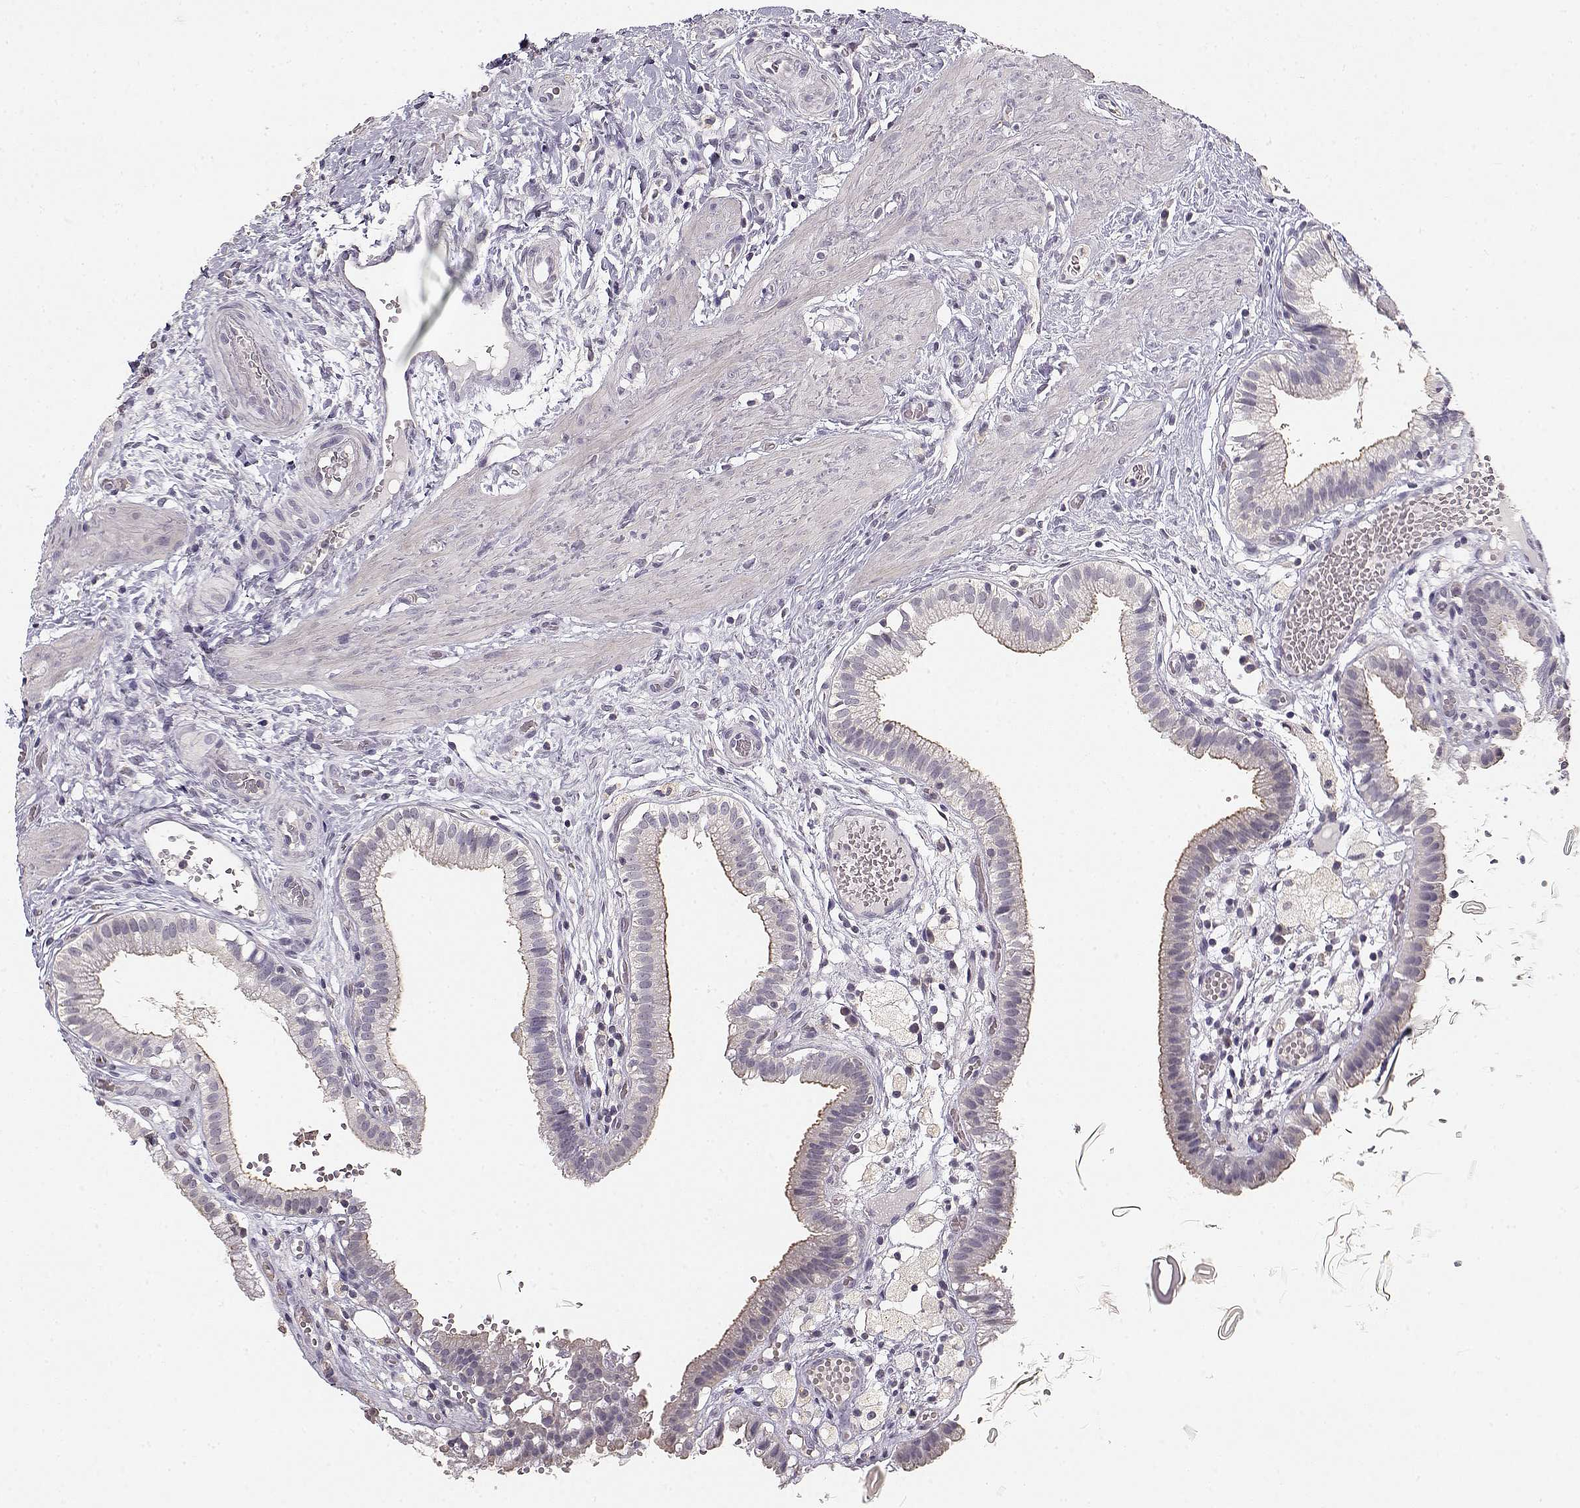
{"staining": {"intensity": "moderate", "quantity": "<25%", "location": "cytoplasmic/membranous"}, "tissue": "gallbladder", "cell_type": "Glandular cells", "image_type": "normal", "snomed": [{"axis": "morphology", "description": "Normal tissue, NOS"}, {"axis": "topography", "description": "Gallbladder"}], "caption": "Gallbladder stained with DAB IHC displays low levels of moderate cytoplasmic/membranous positivity in approximately <25% of glandular cells. (DAB IHC with brightfield microscopy, high magnification).", "gene": "UROC1", "patient": {"sex": "female", "age": 24}}